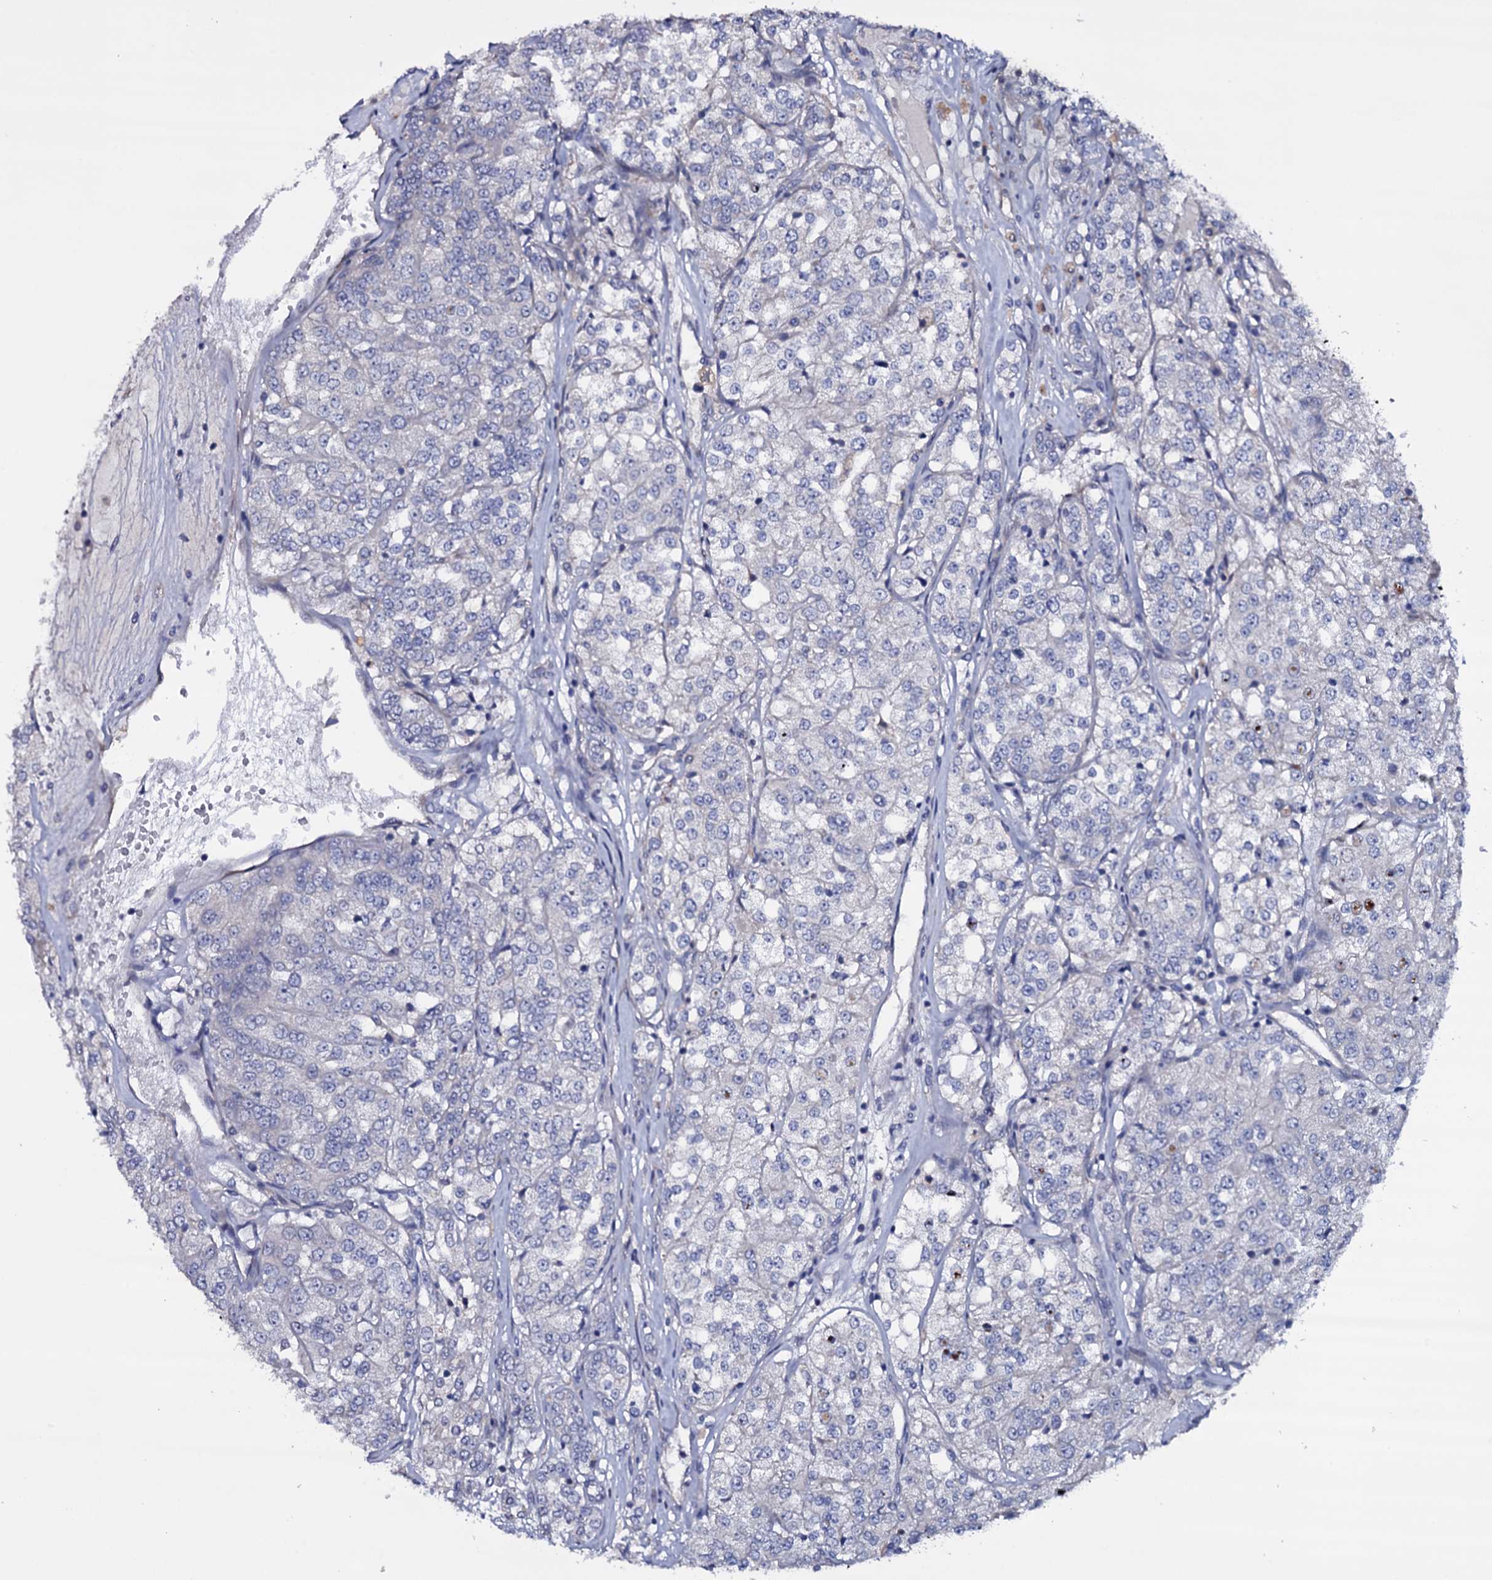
{"staining": {"intensity": "negative", "quantity": "none", "location": "none"}, "tissue": "renal cancer", "cell_type": "Tumor cells", "image_type": "cancer", "snomed": [{"axis": "morphology", "description": "Adenocarcinoma, NOS"}, {"axis": "topography", "description": "Kidney"}], "caption": "Immunohistochemistry of human renal adenocarcinoma displays no staining in tumor cells.", "gene": "BCL2L14", "patient": {"sex": "female", "age": 63}}